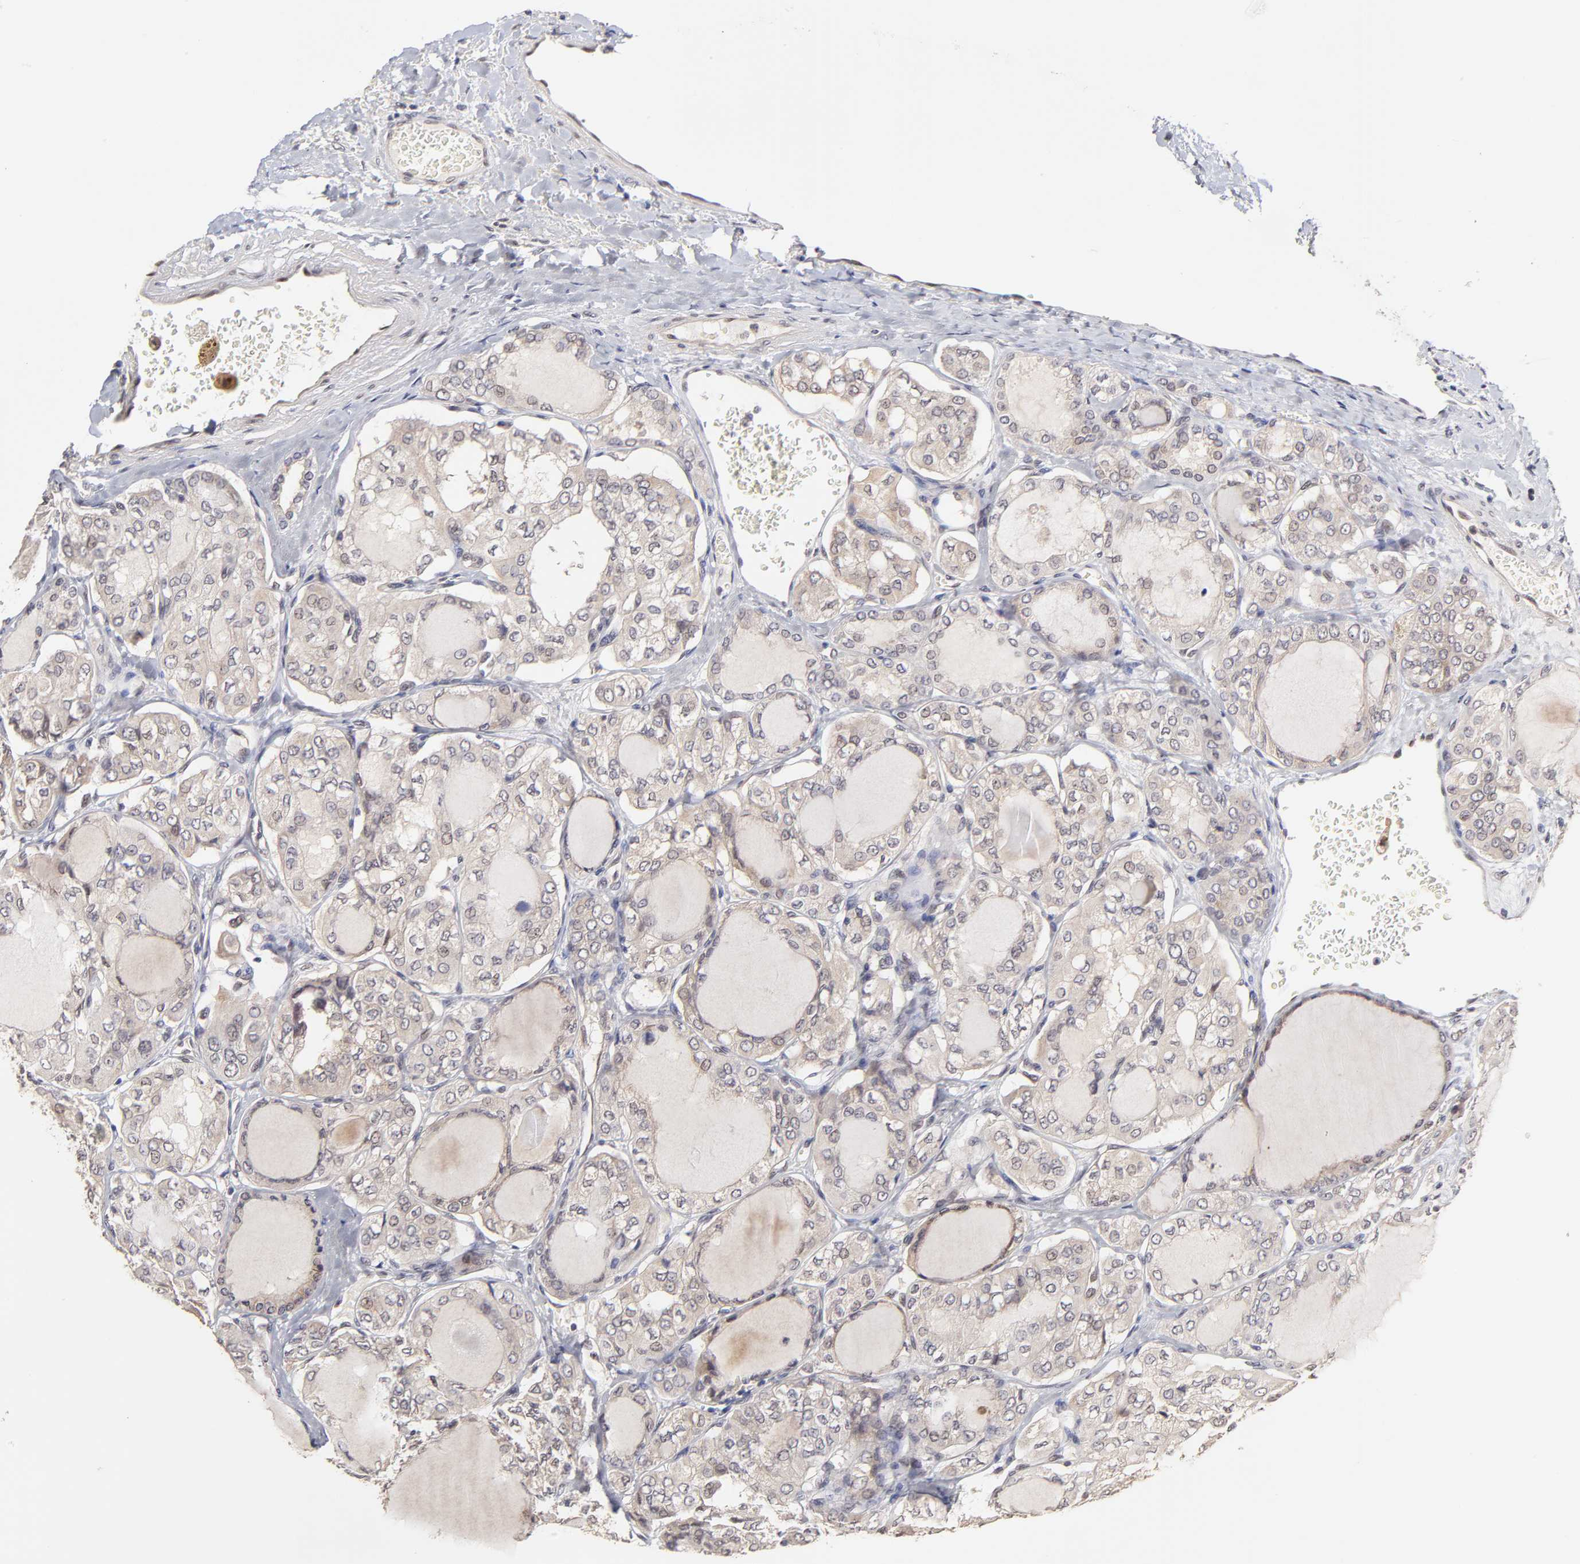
{"staining": {"intensity": "moderate", "quantity": ">75%", "location": "cytoplasmic/membranous"}, "tissue": "thyroid cancer", "cell_type": "Tumor cells", "image_type": "cancer", "snomed": [{"axis": "morphology", "description": "Papillary adenocarcinoma, NOS"}, {"axis": "topography", "description": "Thyroid gland"}], "caption": "The photomicrograph displays a brown stain indicating the presence of a protein in the cytoplasmic/membranous of tumor cells in papillary adenocarcinoma (thyroid).", "gene": "ZNF10", "patient": {"sex": "male", "age": 20}}